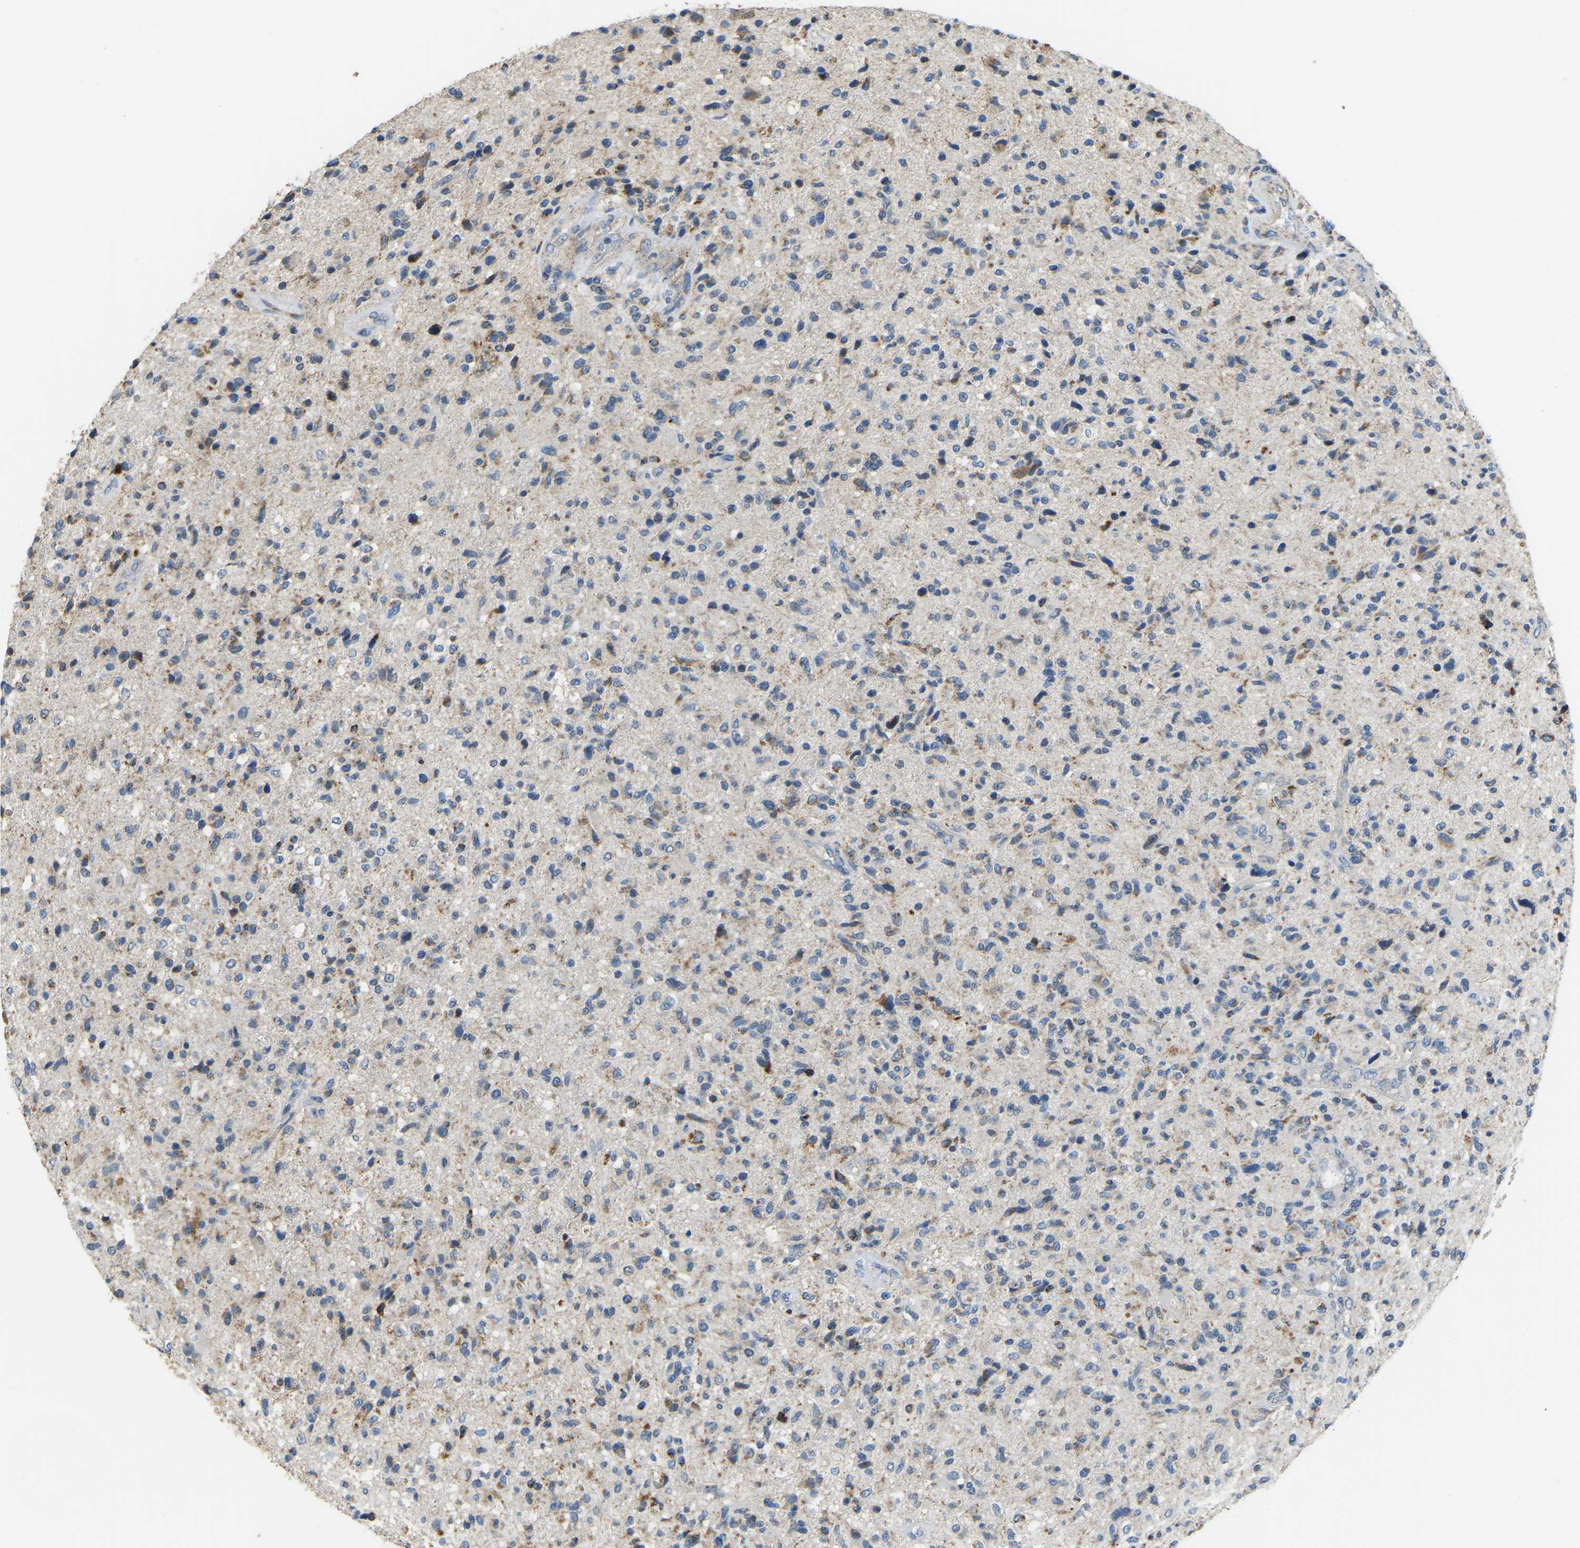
{"staining": {"intensity": "moderate", "quantity": "<25%", "location": "cytoplasmic/membranous"}, "tissue": "glioma", "cell_type": "Tumor cells", "image_type": "cancer", "snomed": [{"axis": "morphology", "description": "Glioma, malignant, High grade"}, {"axis": "topography", "description": "Brain"}], "caption": "Human glioma stained with a protein marker reveals moderate staining in tumor cells.", "gene": "ZNF200", "patient": {"sex": "male", "age": 72}}